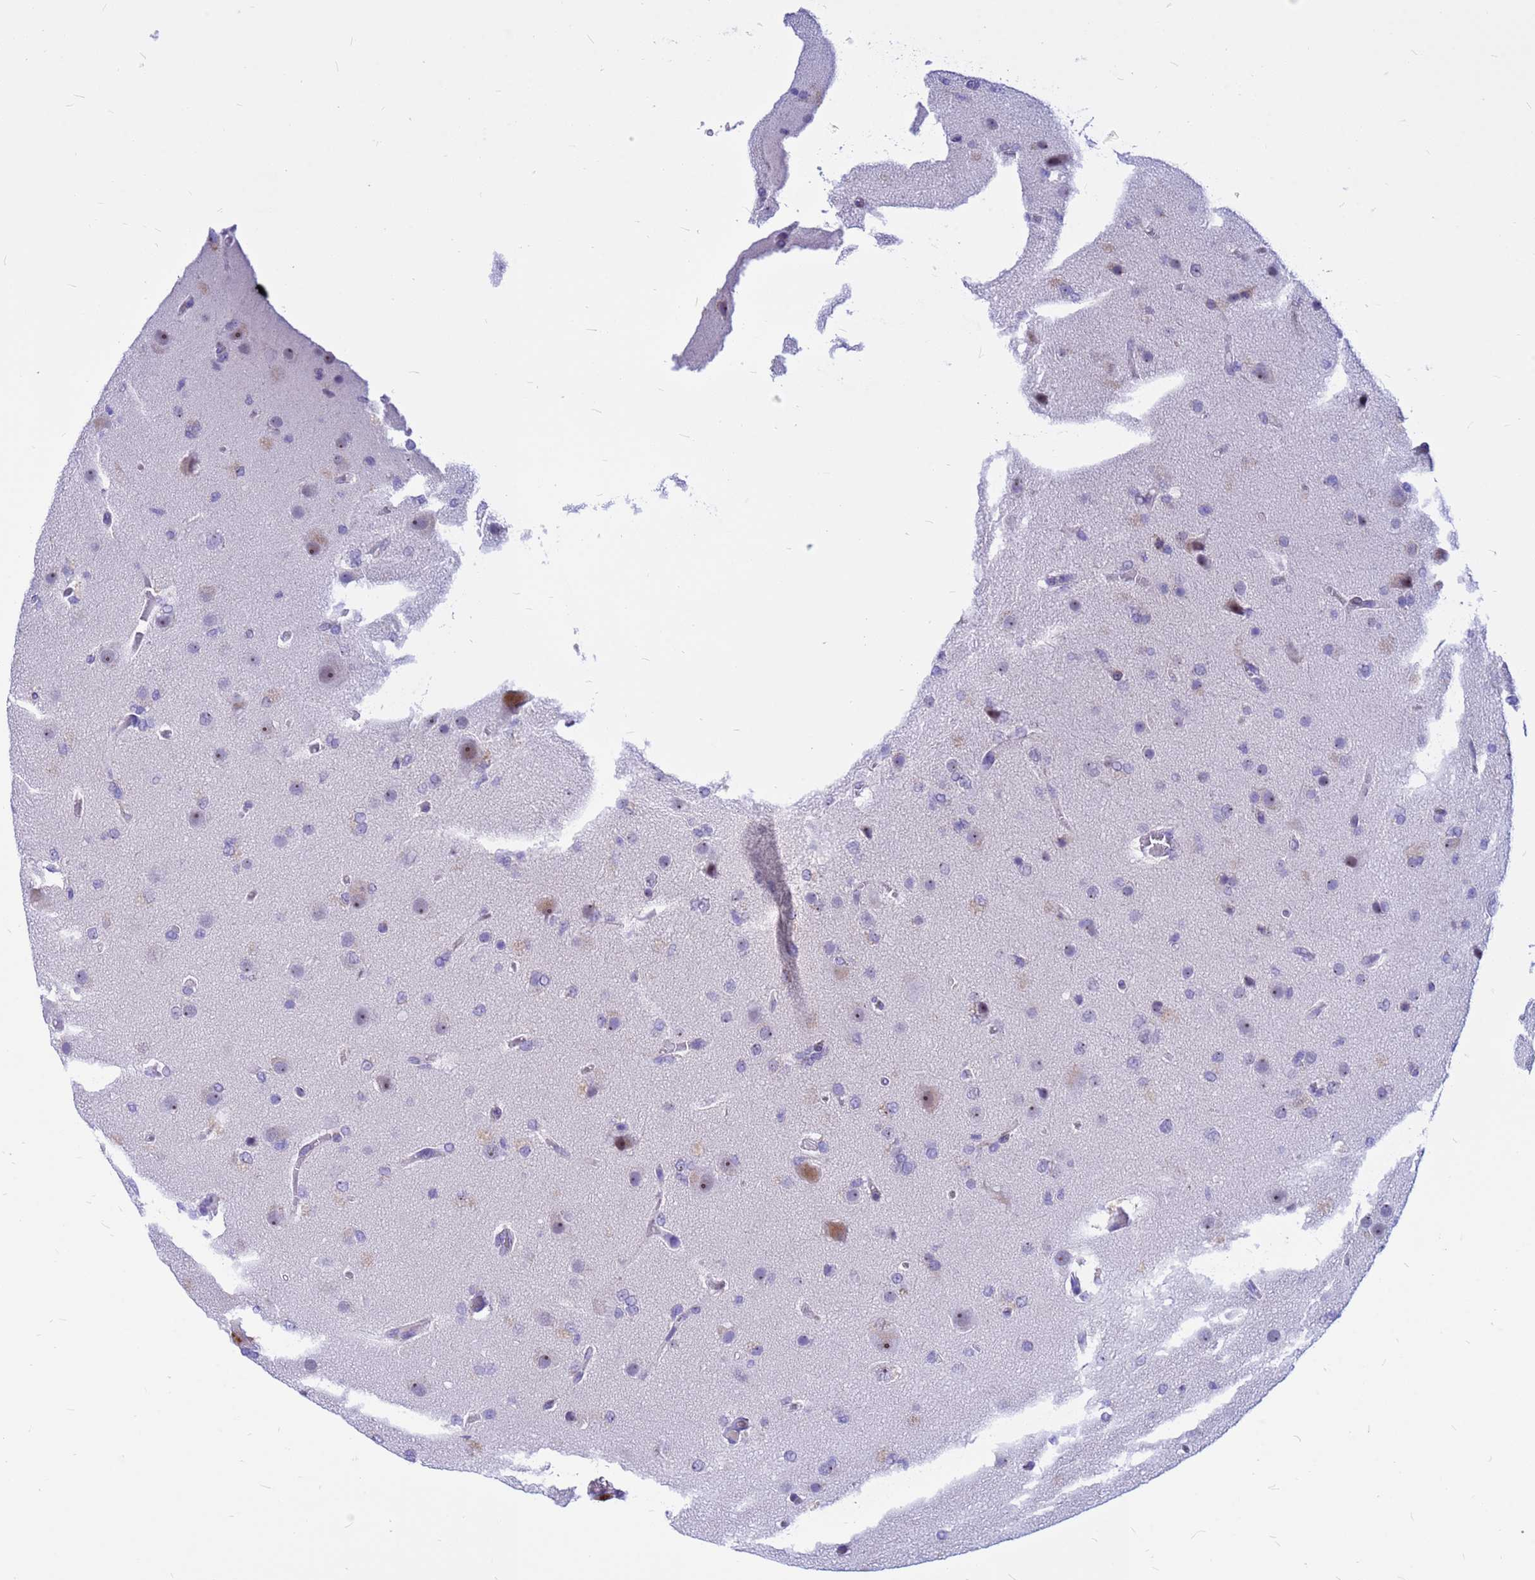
{"staining": {"intensity": "negative", "quantity": "none", "location": "none"}, "tissue": "glioma", "cell_type": "Tumor cells", "image_type": "cancer", "snomed": [{"axis": "morphology", "description": "Glioma, malignant, High grade"}, {"axis": "topography", "description": "Brain"}], "caption": "The immunohistochemistry (IHC) photomicrograph has no significant positivity in tumor cells of glioma tissue.", "gene": "DMRTC2", "patient": {"sex": "female", "age": 74}}